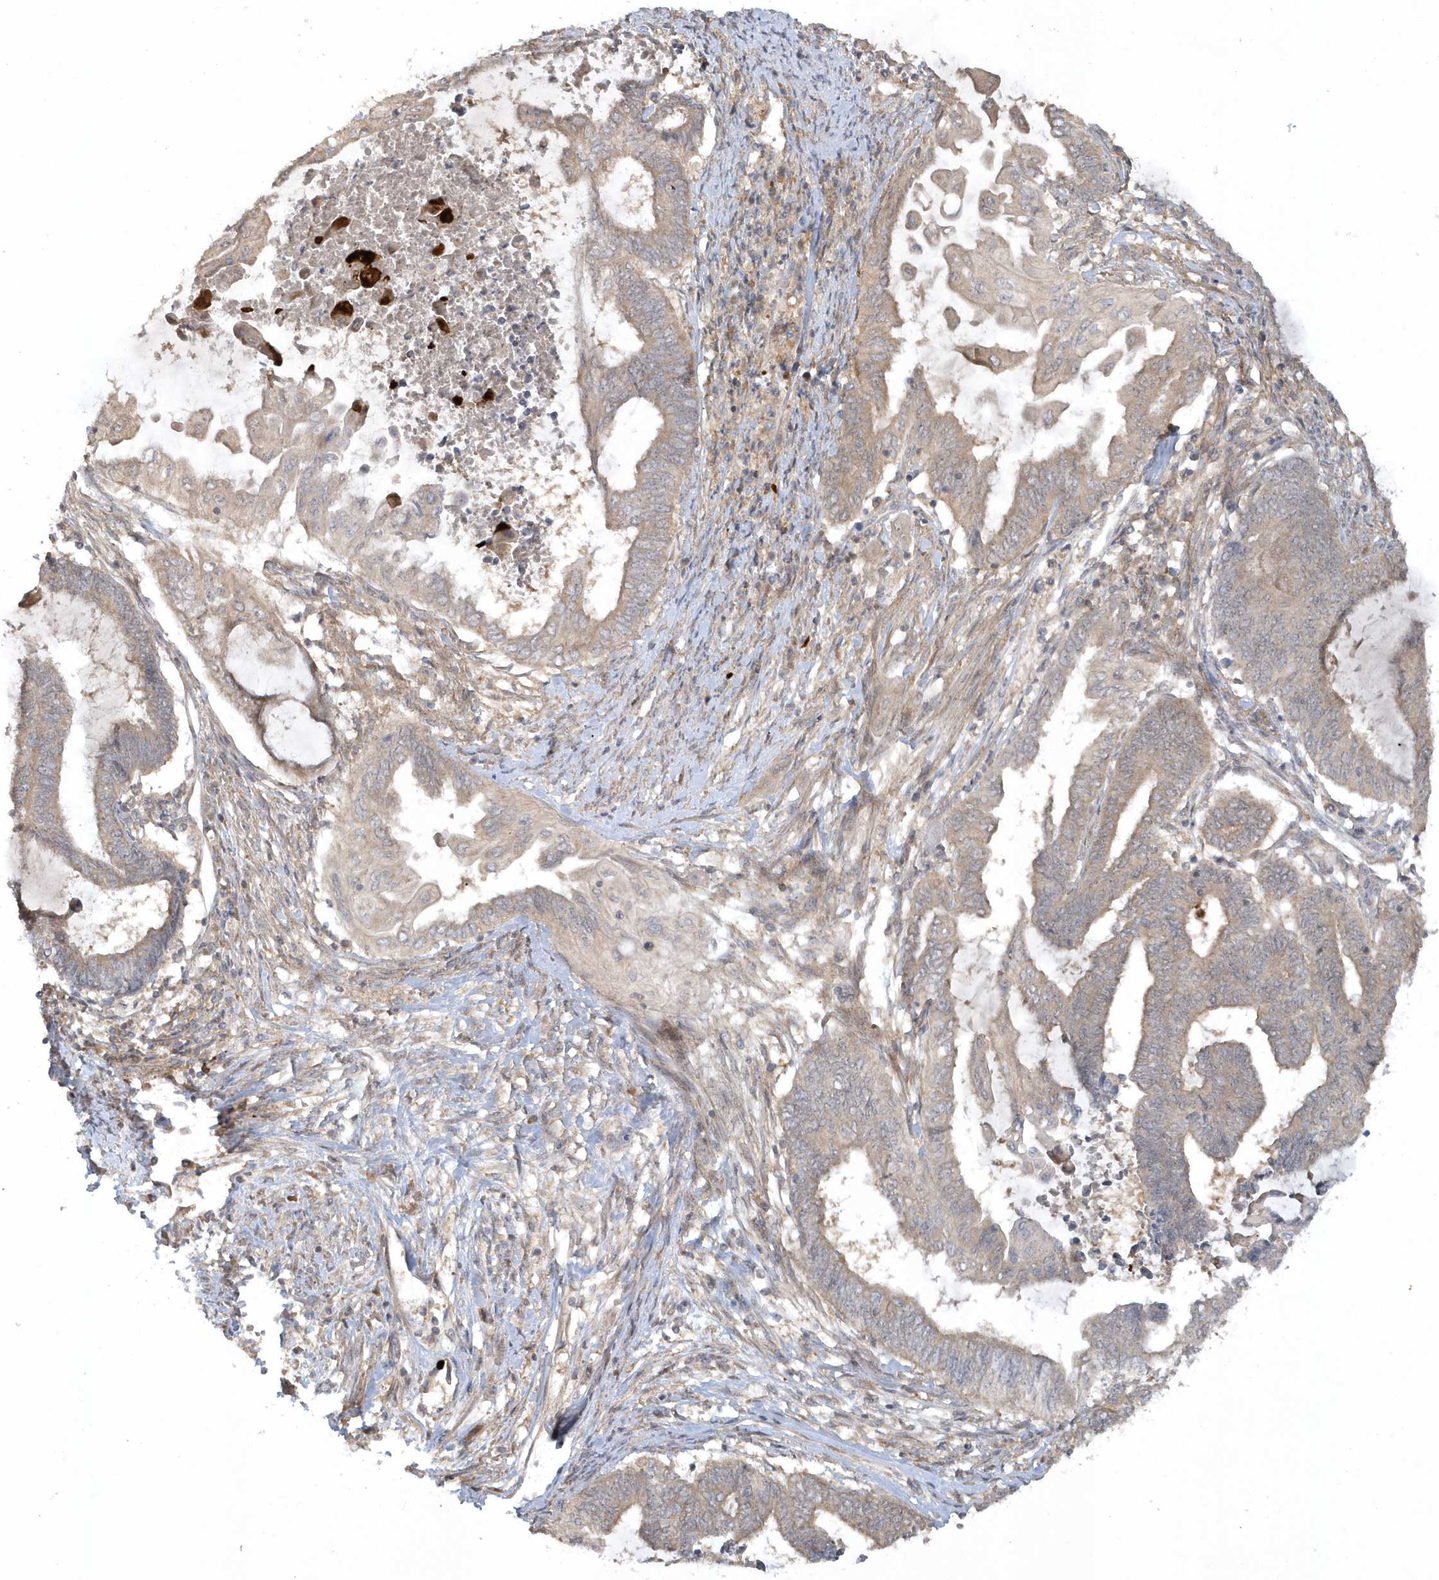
{"staining": {"intensity": "weak", "quantity": "25%-75%", "location": "cytoplasmic/membranous"}, "tissue": "endometrial cancer", "cell_type": "Tumor cells", "image_type": "cancer", "snomed": [{"axis": "morphology", "description": "Adenocarcinoma, NOS"}, {"axis": "topography", "description": "Uterus"}, {"axis": "topography", "description": "Endometrium"}], "caption": "This is a photomicrograph of IHC staining of endometrial adenocarcinoma, which shows weak positivity in the cytoplasmic/membranous of tumor cells.", "gene": "THG1L", "patient": {"sex": "female", "age": 70}}